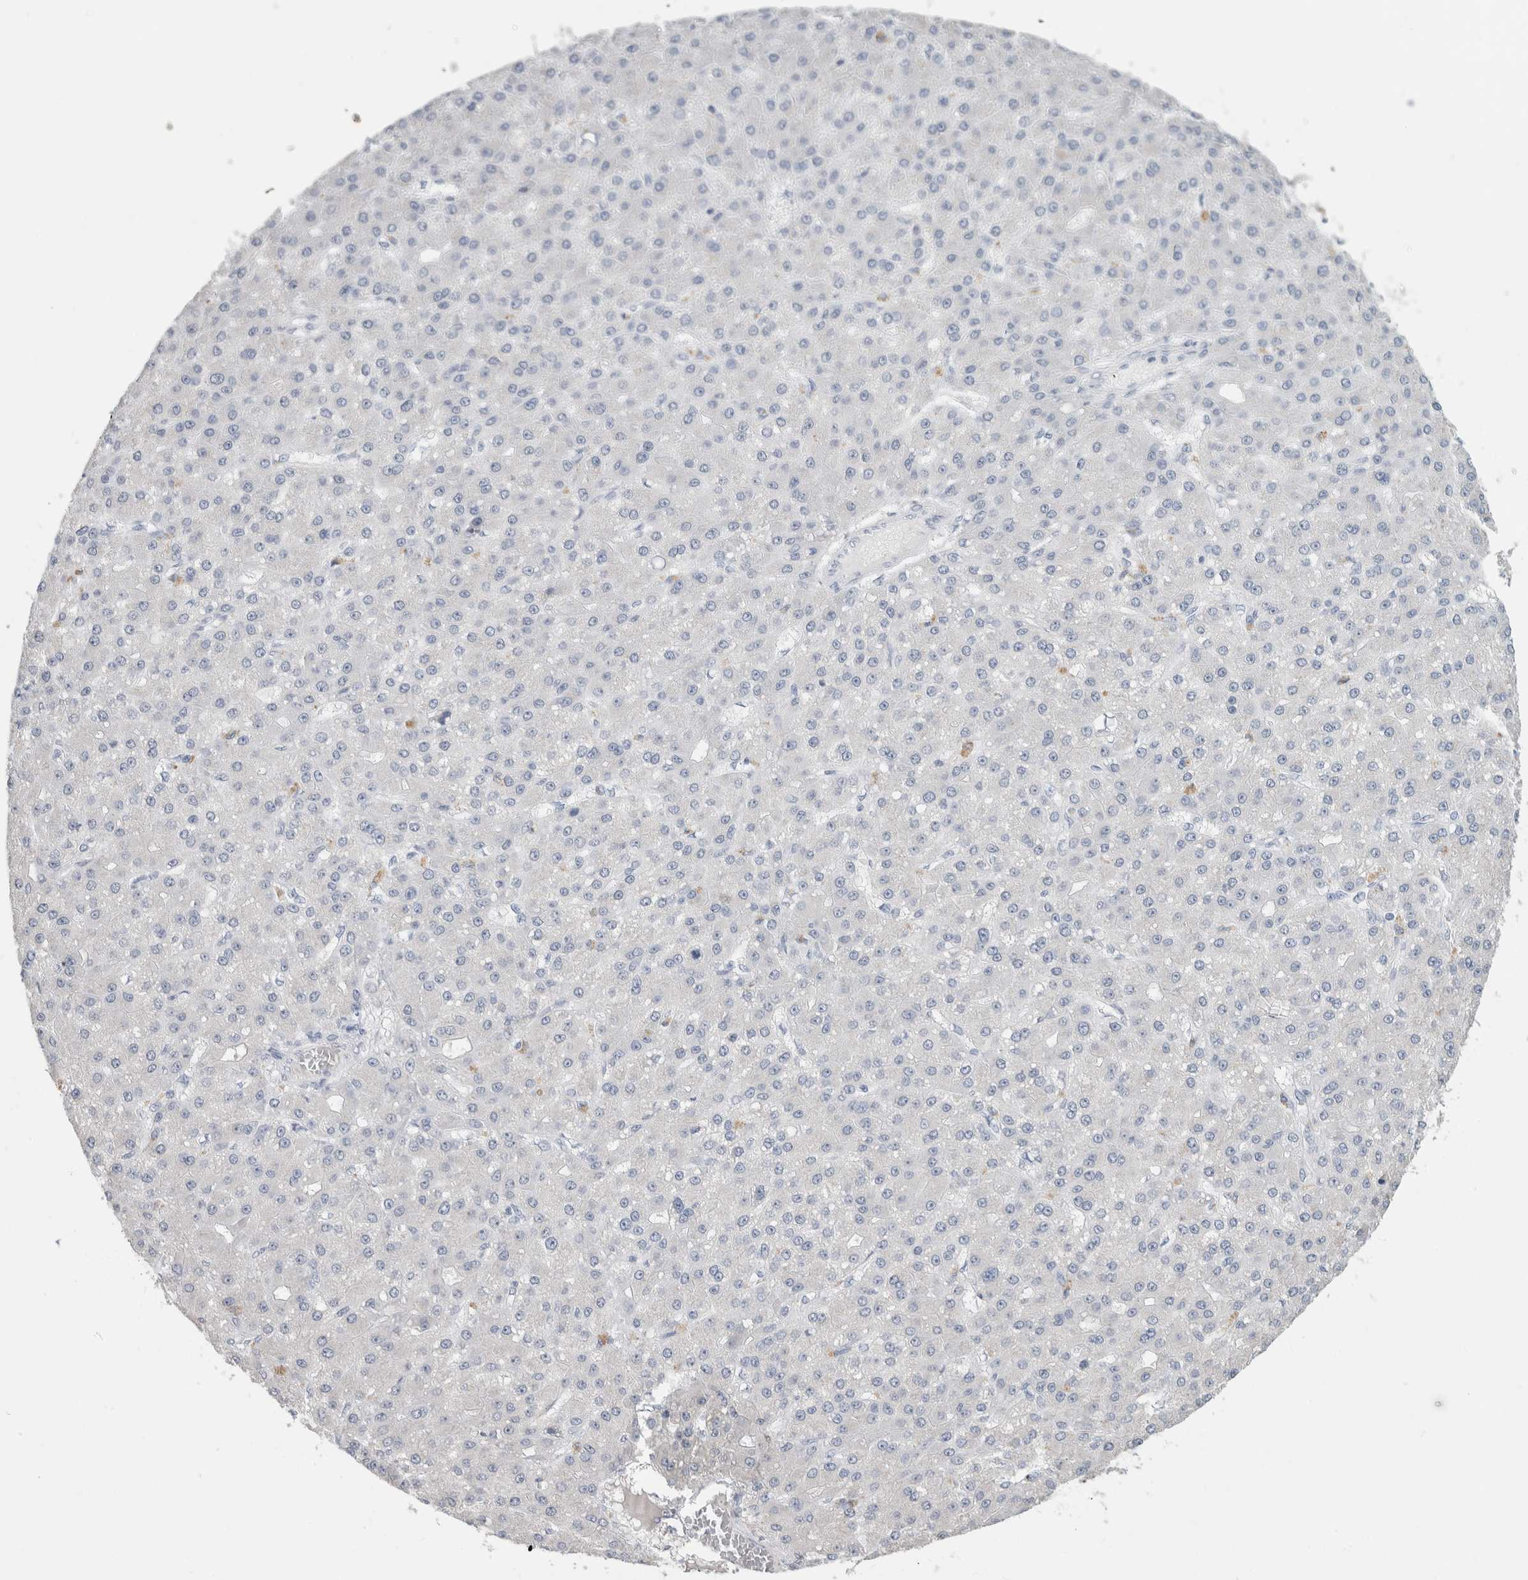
{"staining": {"intensity": "negative", "quantity": "none", "location": "none"}, "tissue": "liver cancer", "cell_type": "Tumor cells", "image_type": "cancer", "snomed": [{"axis": "morphology", "description": "Carcinoma, Hepatocellular, NOS"}, {"axis": "topography", "description": "Liver"}], "caption": "DAB (3,3'-diaminobenzidine) immunohistochemical staining of liver cancer displays no significant expression in tumor cells.", "gene": "BCAN", "patient": {"sex": "male", "age": 67}}